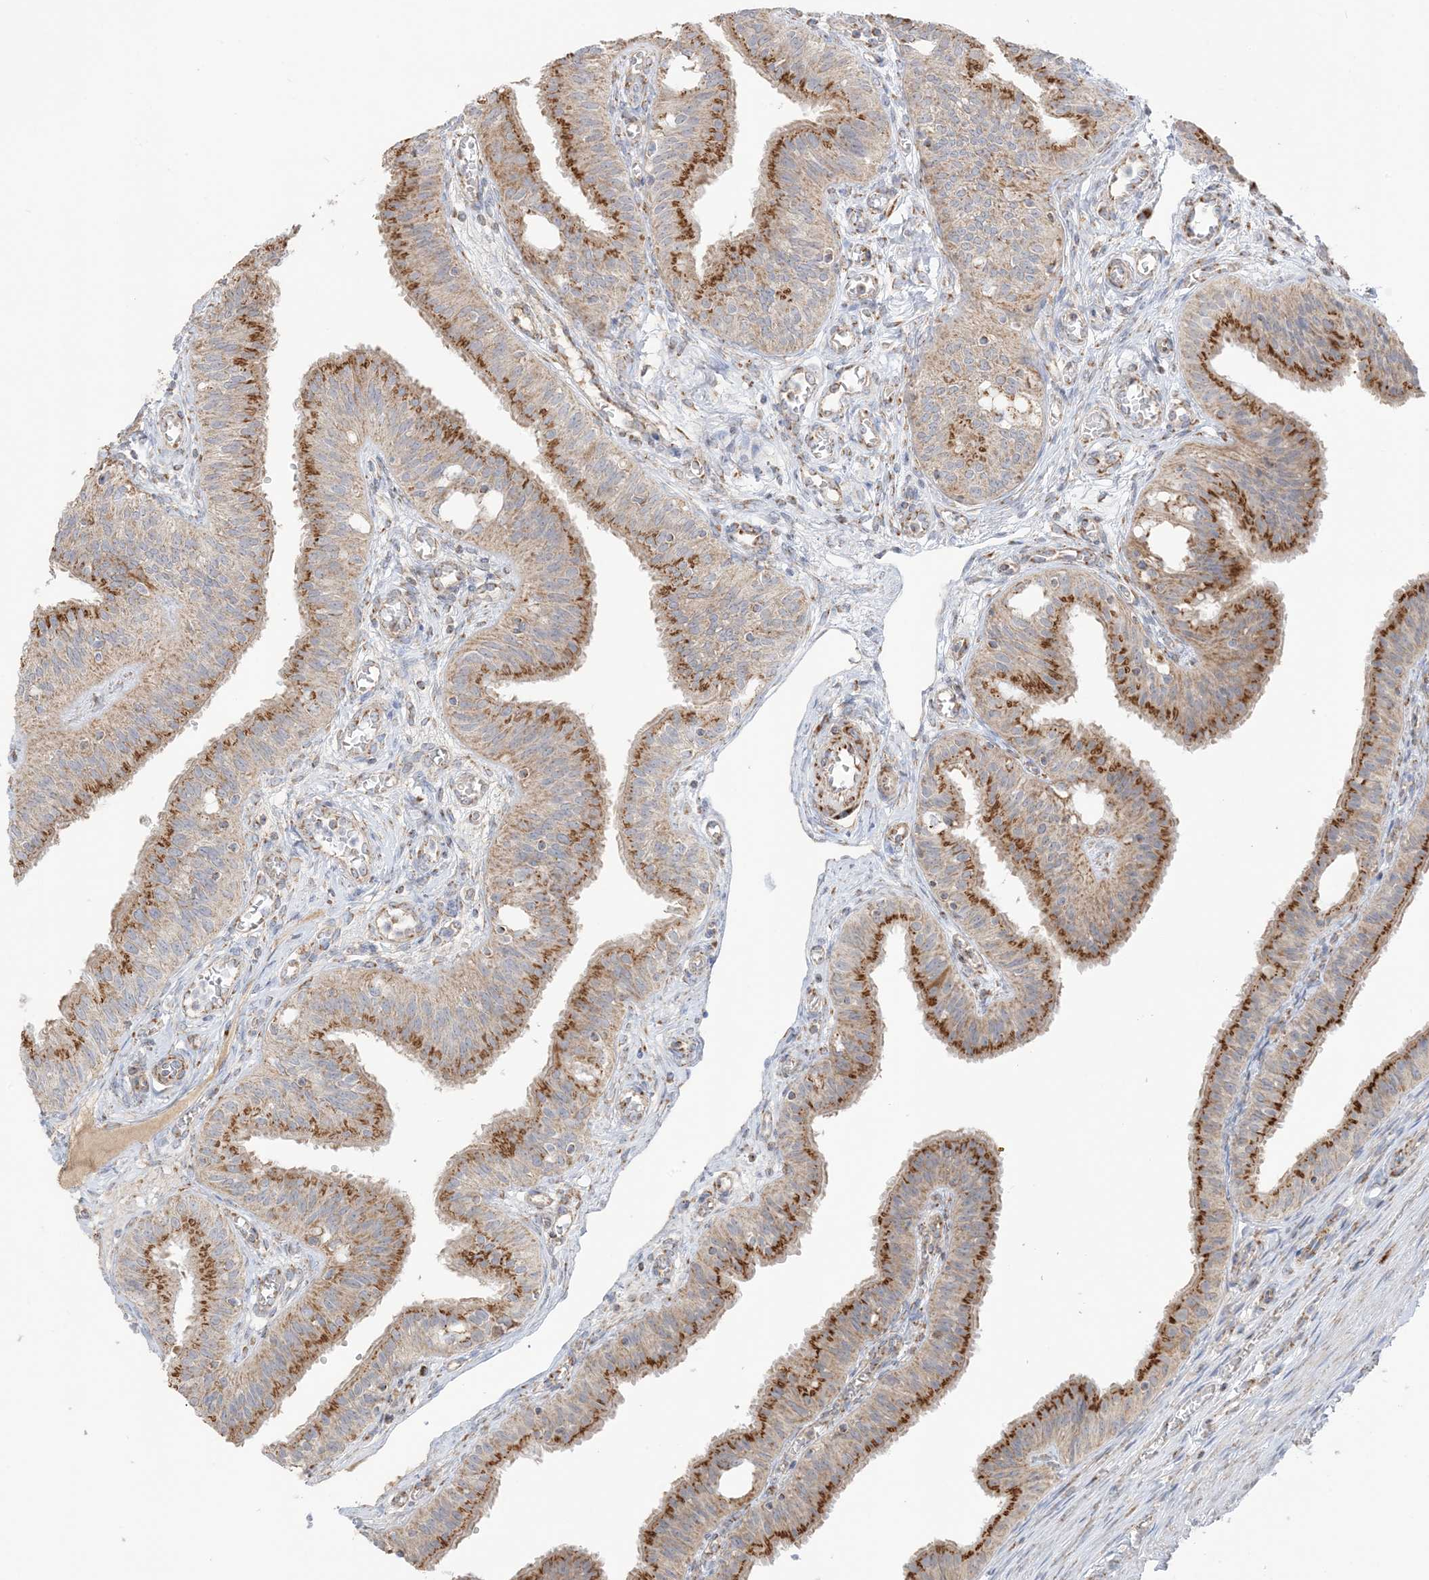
{"staining": {"intensity": "strong", "quantity": ">75%", "location": "cytoplasmic/membranous"}, "tissue": "fallopian tube", "cell_type": "Glandular cells", "image_type": "normal", "snomed": [{"axis": "morphology", "description": "Normal tissue, NOS"}, {"axis": "topography", "description": "Fallopian tube"}, {"axis": "topography", "description": "Ovary"}], "caption": "IHC (DAB (3,3'-diaminobenzidine)) staining of normal human fallopian tube exhibits strong cytoplasmic/membranous protein staining in about >75% of glandular cells. Nuclei are stained in blue.", "gene": "SLC25A12", "patient": {"sex": "female", "age": 42}}